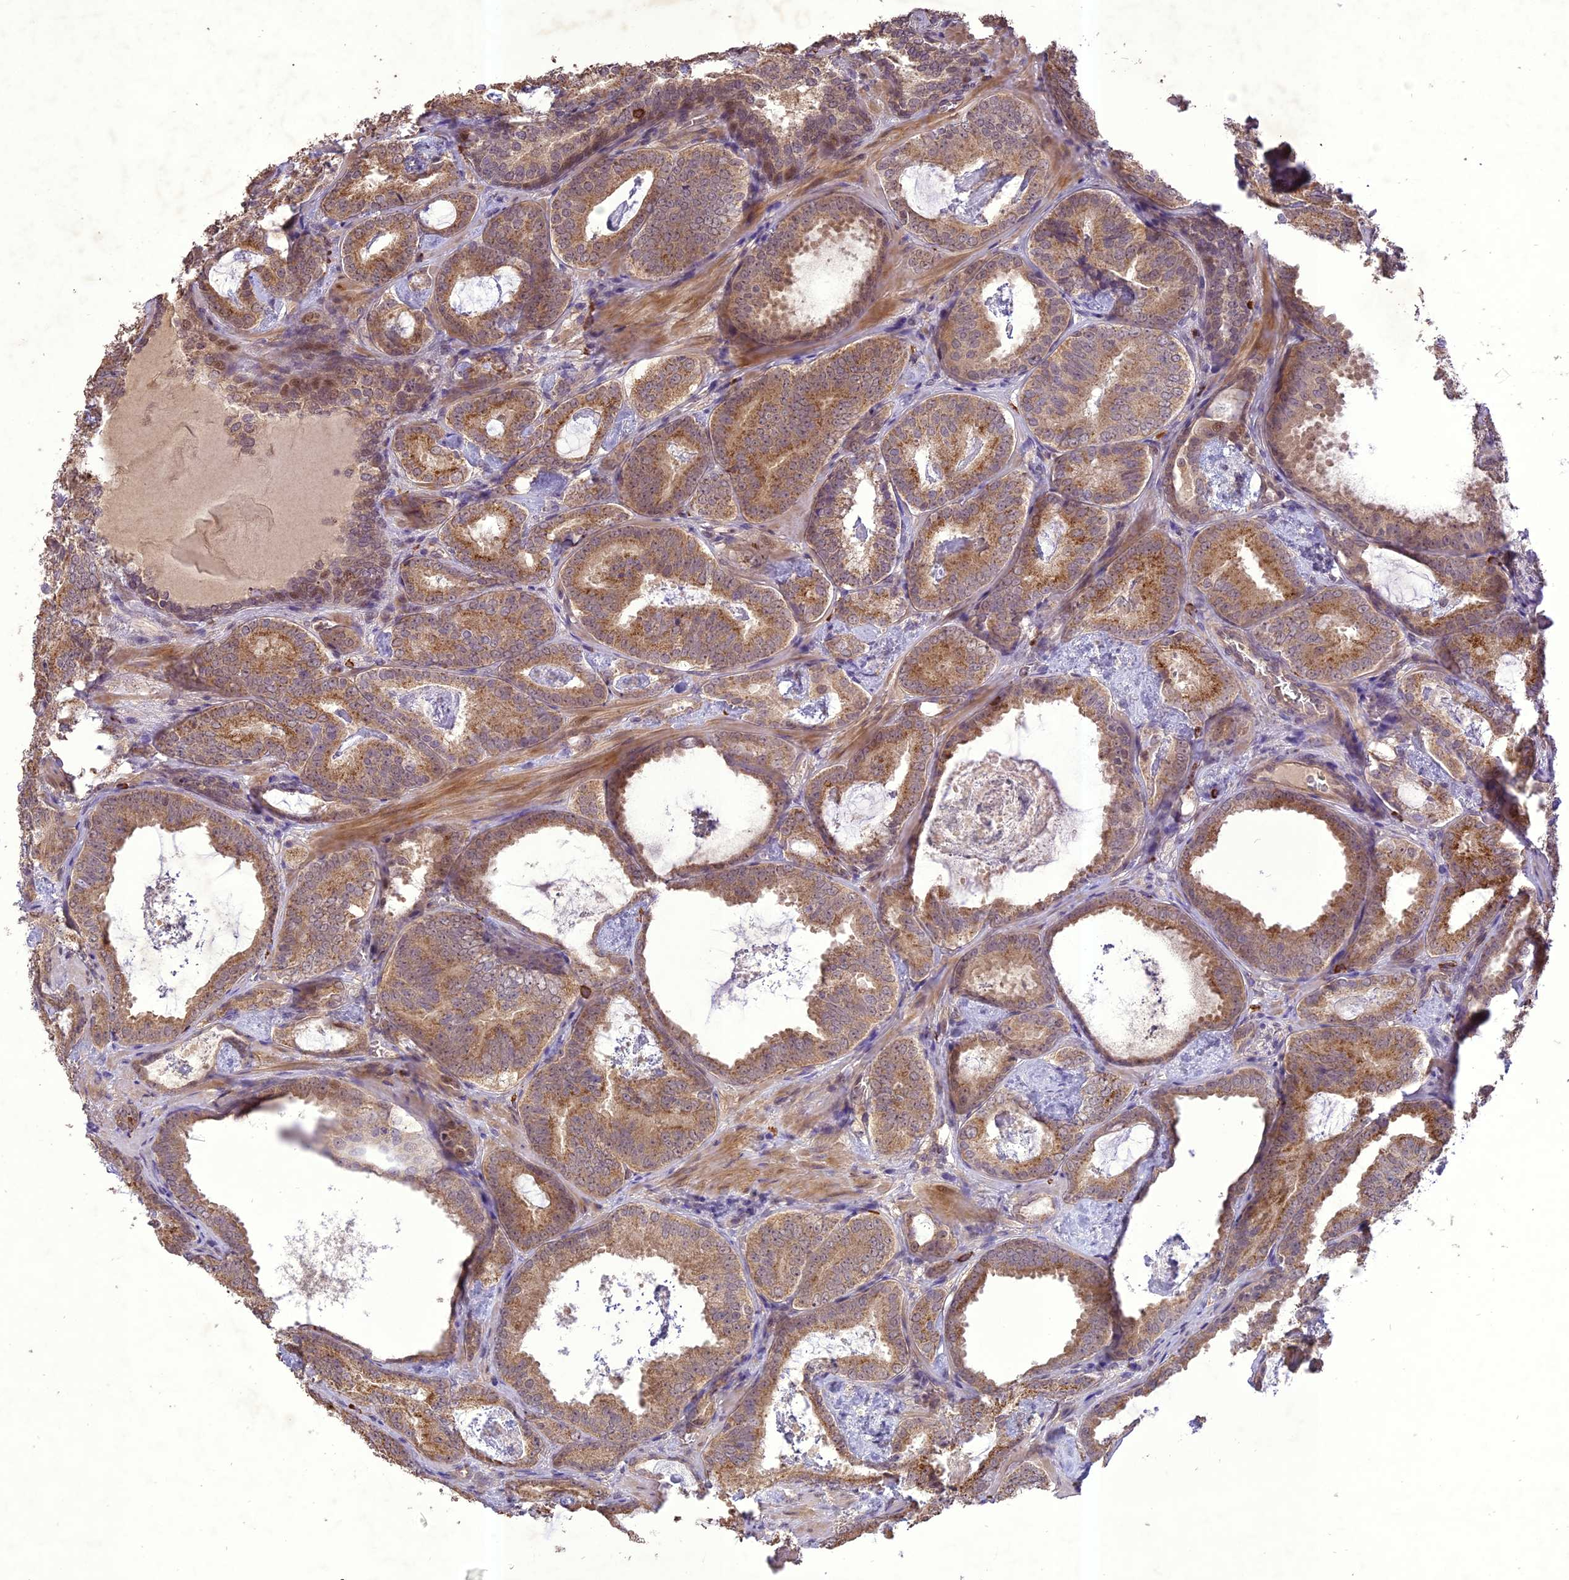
{"staining": {"intensity": "moderate", "quantity": ">75%", "location": "cytoplasmic/membranous"}, "tissue": "prostate cancer", "cell_type": "Tumor cells", "image_type": "cancer", "snomed": [{"axis": "morphology", "description": "Adenocarcinoma, Low grade"}, {"axis": "topography", "description": "Prostate"}], "caption": "Brown immunohistochemical staining in human low-grade adenocarcinoma (prostate) displays moderate cytoplasmic/membranous expression in about >75% of tumor cells. (DAB IHC, brown staining for protein, blue staining for nuclei).", "gene": "TIGD7", "patient": {"sex": "male", "age": 60}}